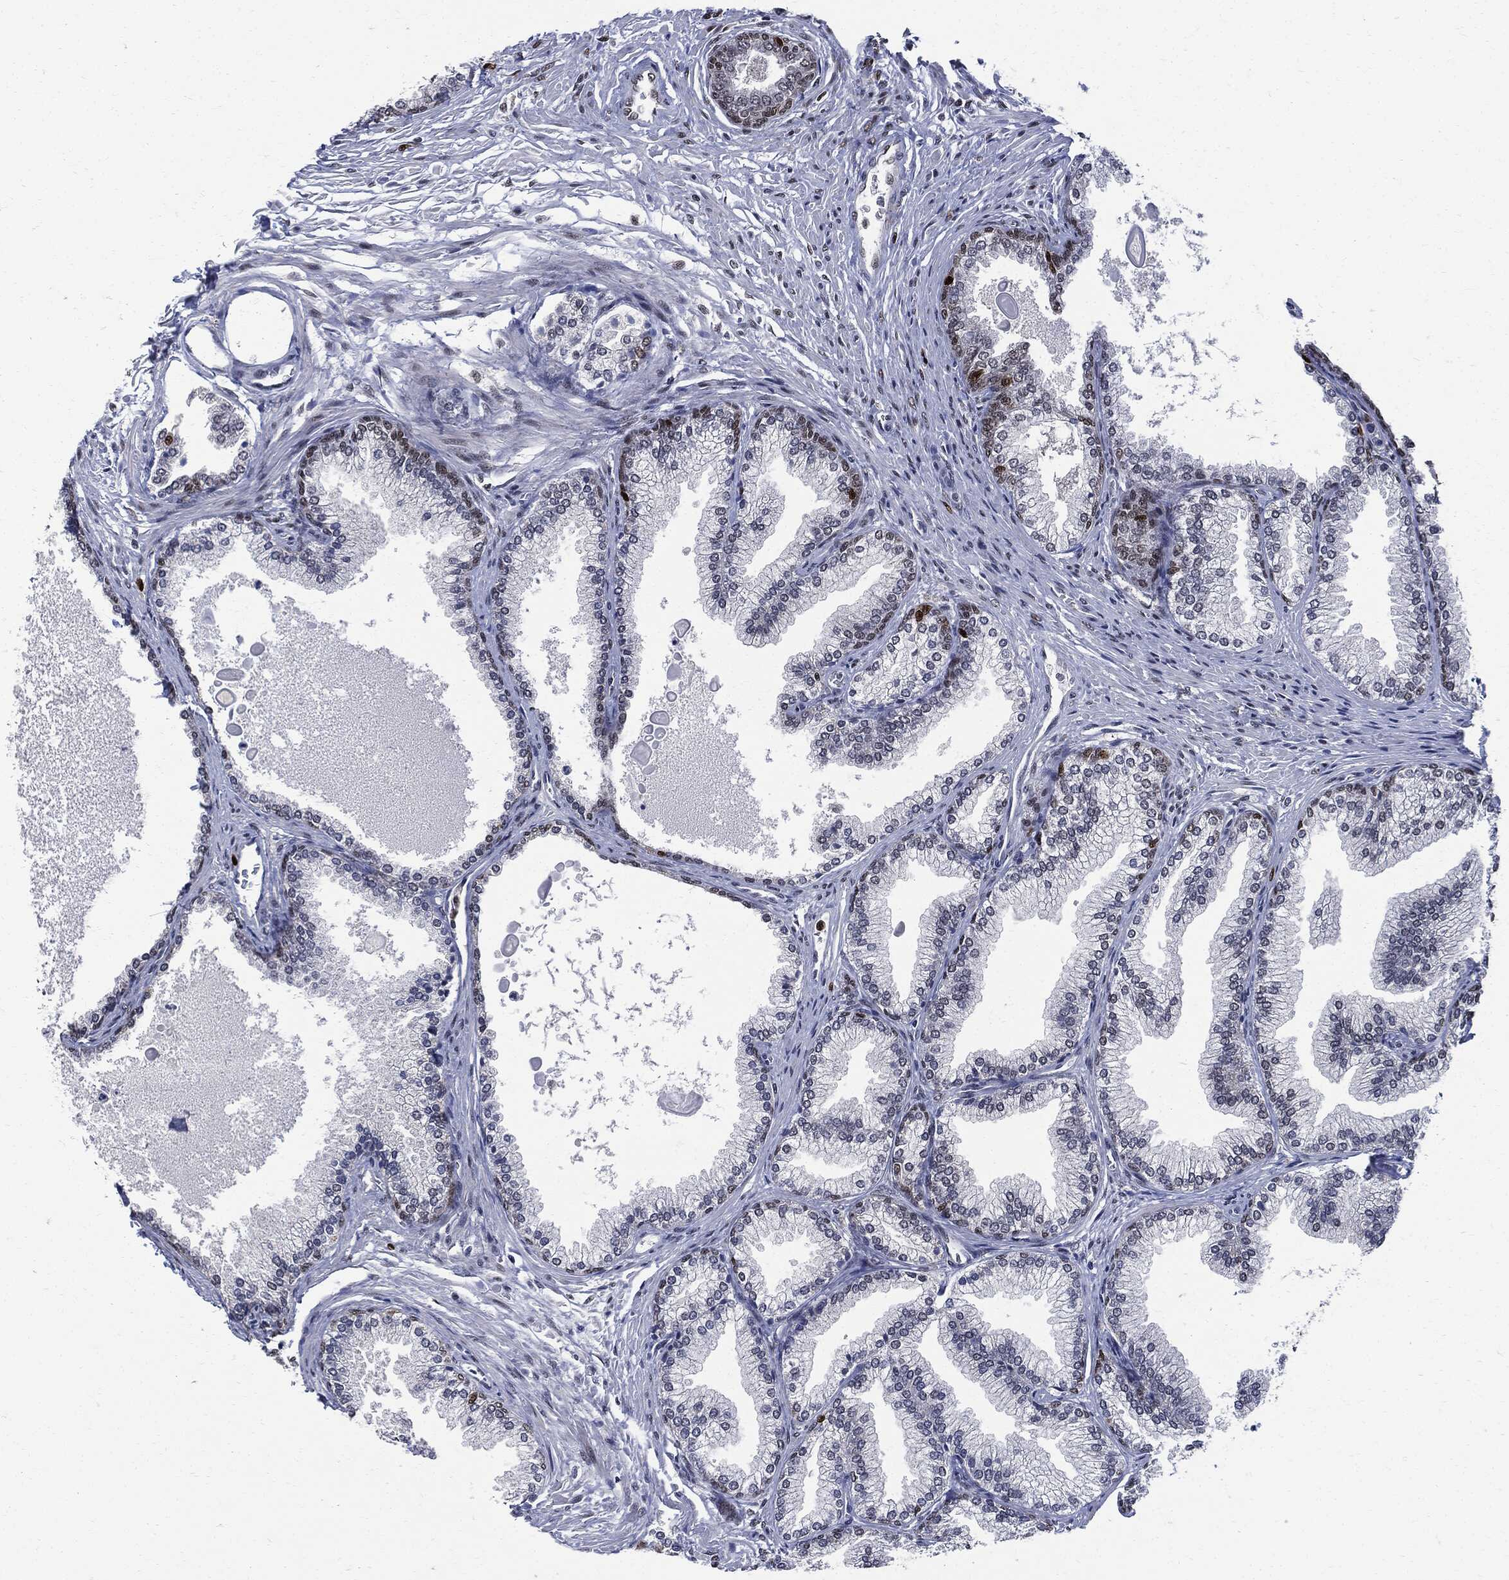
{"staining": {"intensity": "weak", "quantity": "25%-75%", "location": "nuclear"}, "tissue": "prostate", "cell_type": "Glandular cells", "image_type": "normal", "snomed": [{"axis": "morphology", "description": "Normal tissue, NOS"}, {"axis": "topography", "description": "Prostate"}], "caption": "DAB immunohistochemical staining of benign prostate shows weak nuclear protein positivity in about 25%-75% of glandular cells.", "gene": "PCNA", "patient": {"sex": "male", "age": 72}}